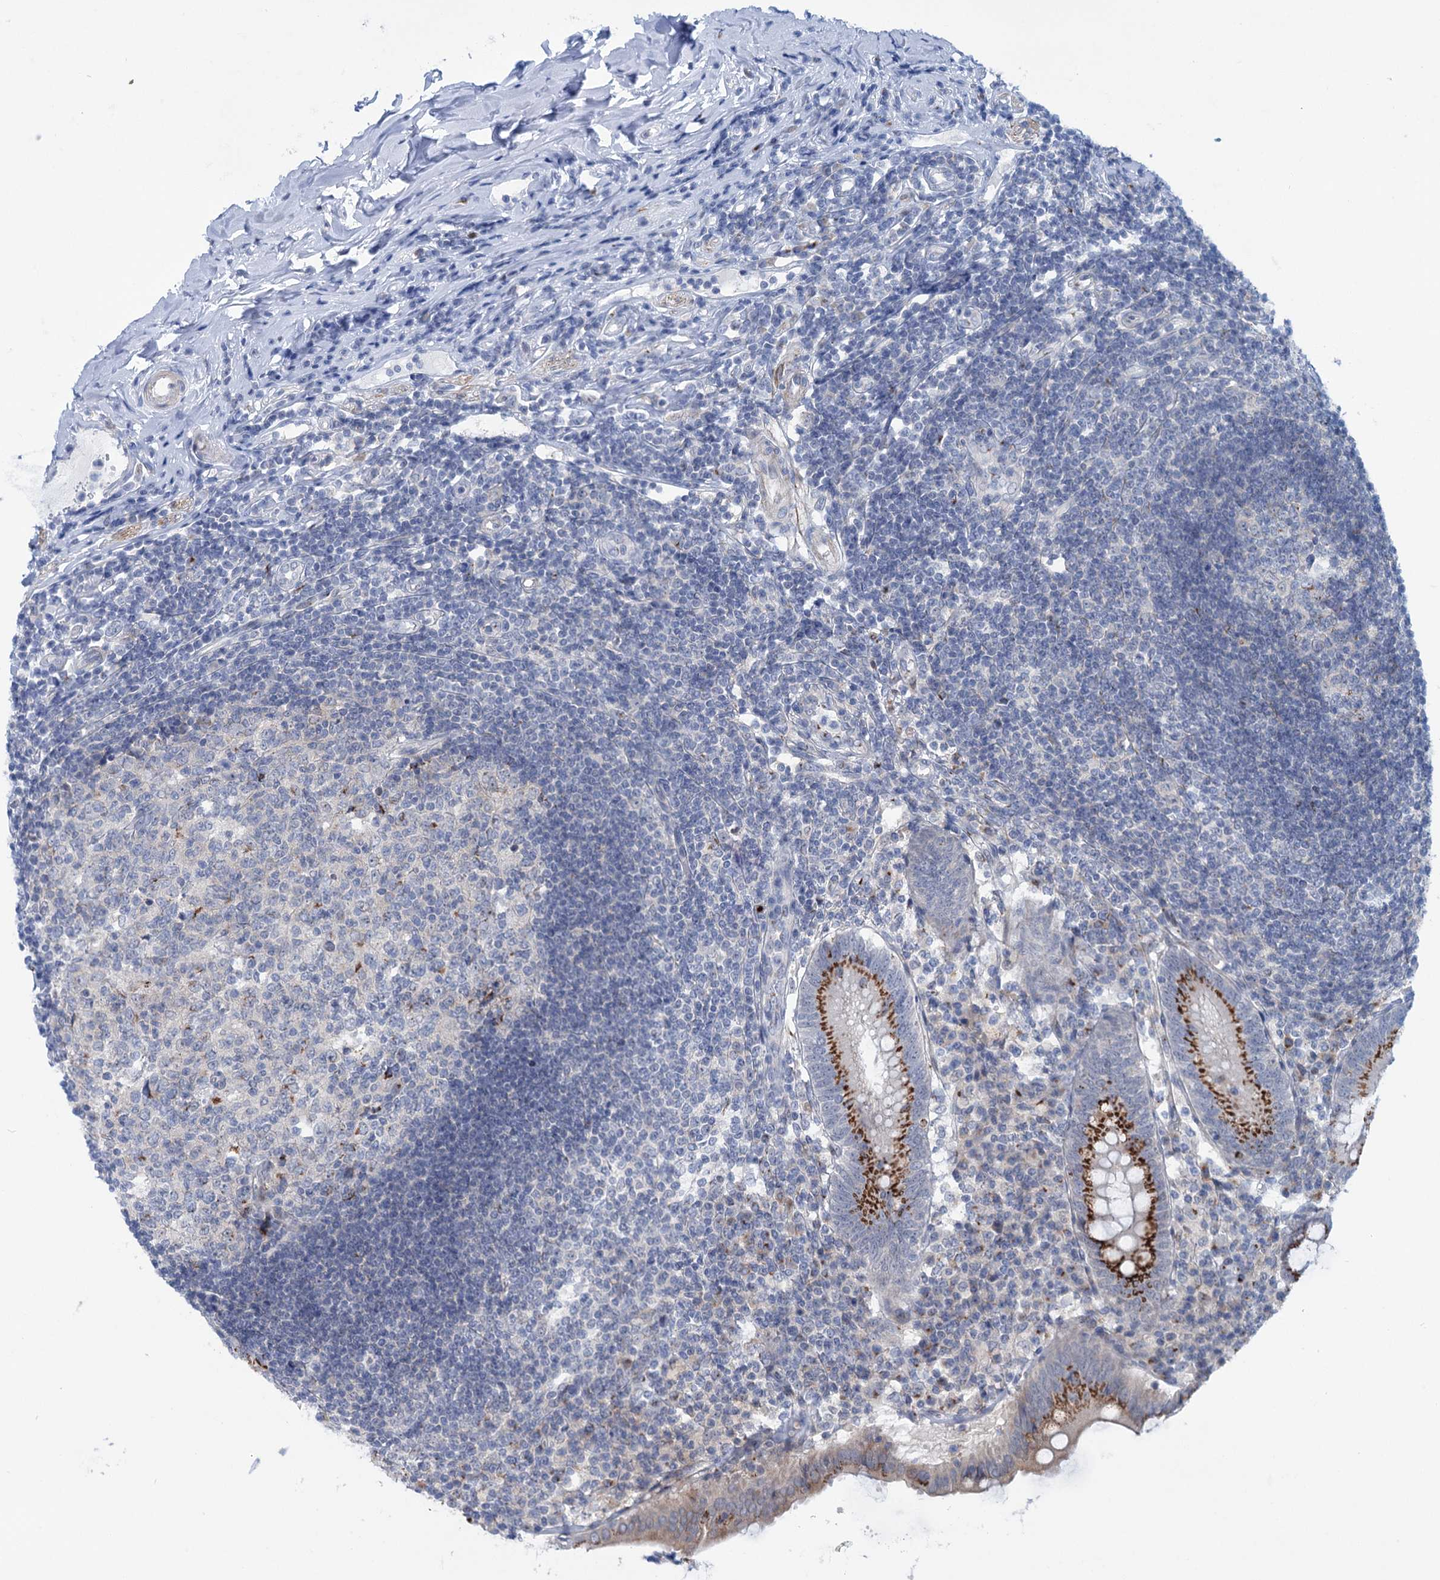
{"staining": {"intensity": "strong", "quantity": ">75%", "location": "cytoplasmic/membranous"}, "tissue": "appendix", "cell_type": "Glandular cells", "image_type": "normal", "snomed": [{"axis": "morphology", "description": "Normal tissue, NOS"}, {"axis": "topography", "description": "Appendix"}], "caption": "Glandular cells display high levels of strong cytoplasmic/membranous positivity in about >75% of cells in benign appendix.", "gene": "ELP4", "patient": {"sex": "female", "age": 54}}